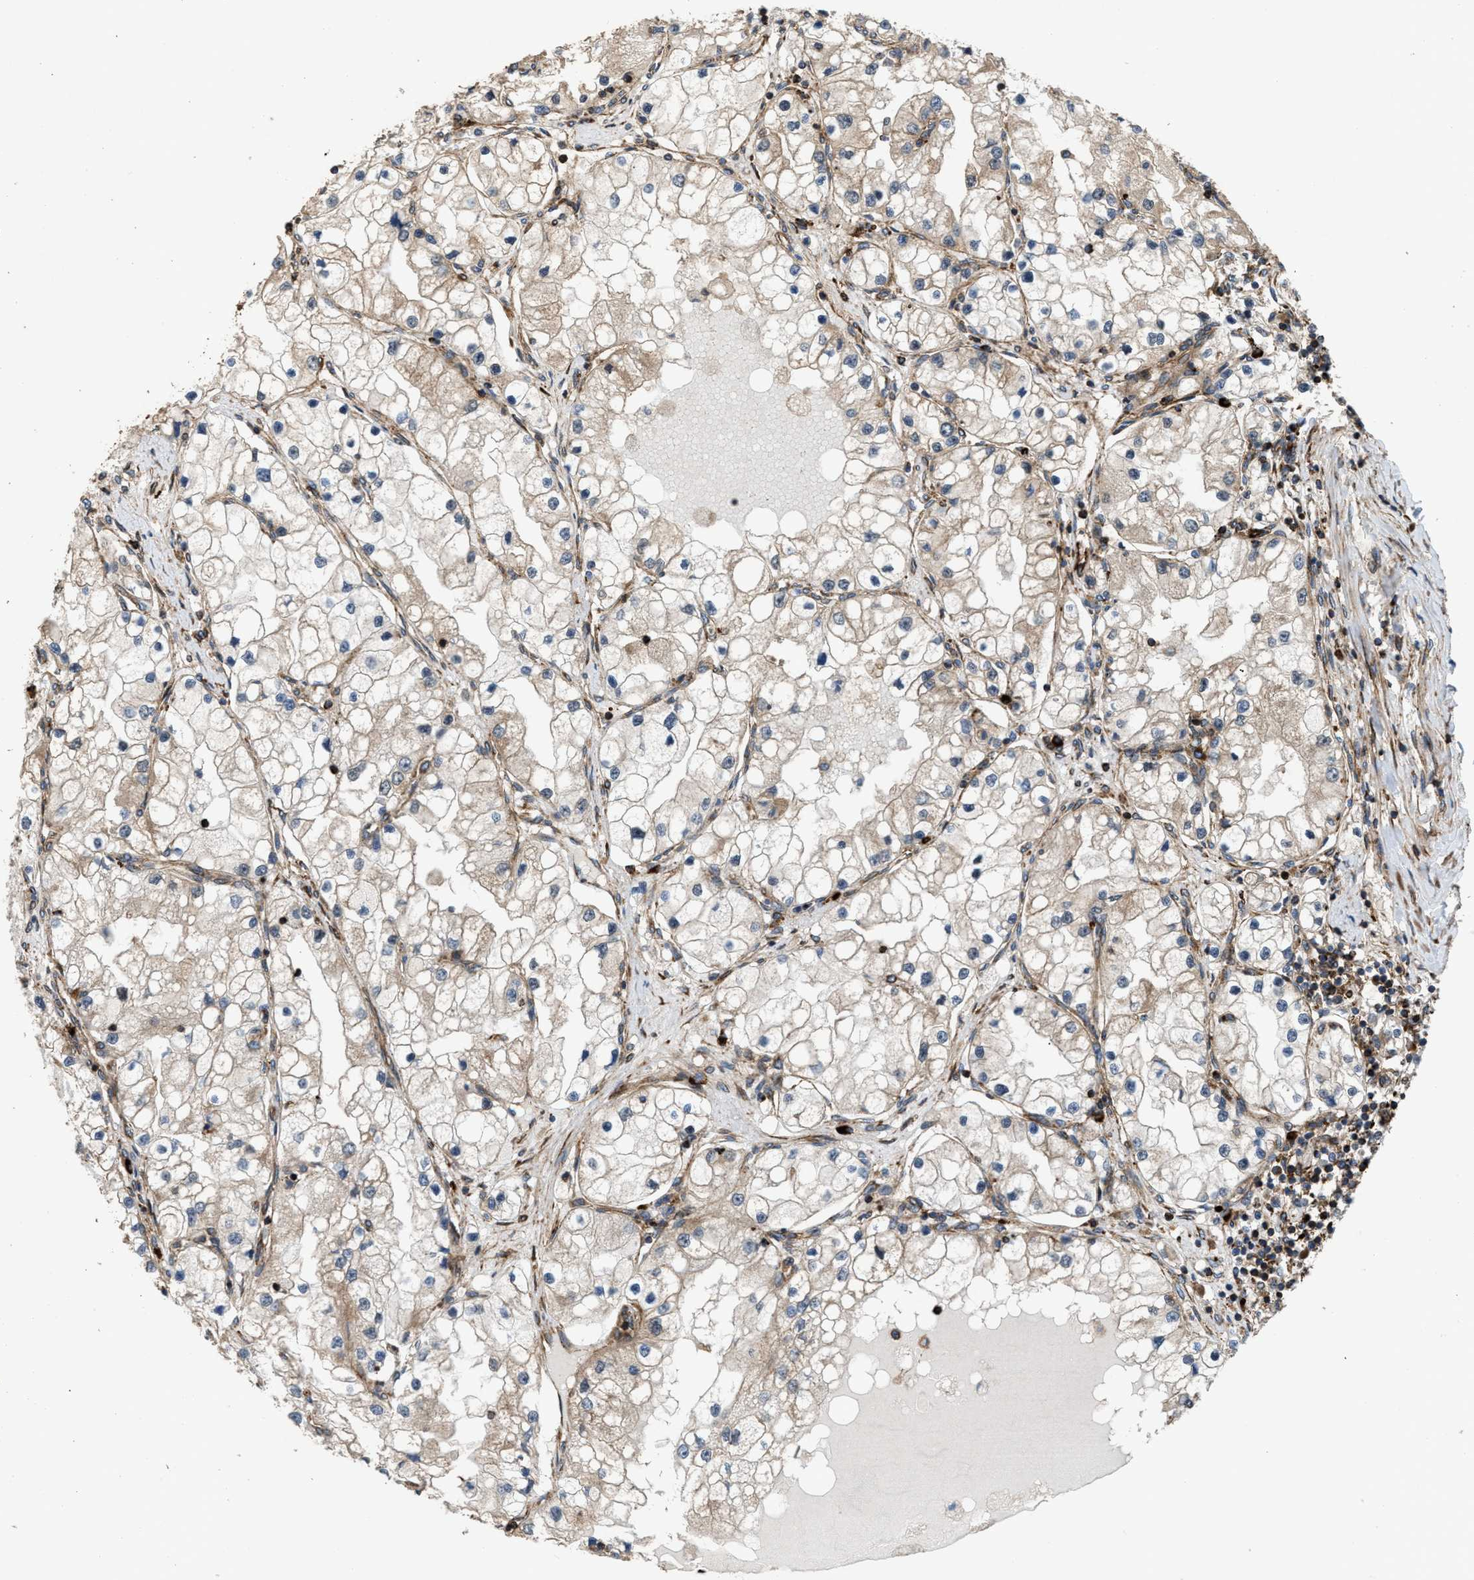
{"staining": {"intensity": "weak", "quantity": "<25%", "location": "cytoplasmic/membranous"}, "tissue": "renal cancer", "cell_type": "Tumor cells", "image_type": "cancer", "snomed": [{"axis": "morphology", "description": "Adenocarcinoma, NOS"}, {"axis": "topography", "description": "Kidney"}], "caption": "Renal cancer was stained to show a protein in brown. There is no significant expression in tumor cells.", "gene": "EGLN1", "patient": {"sex": "male", "age": 68}}